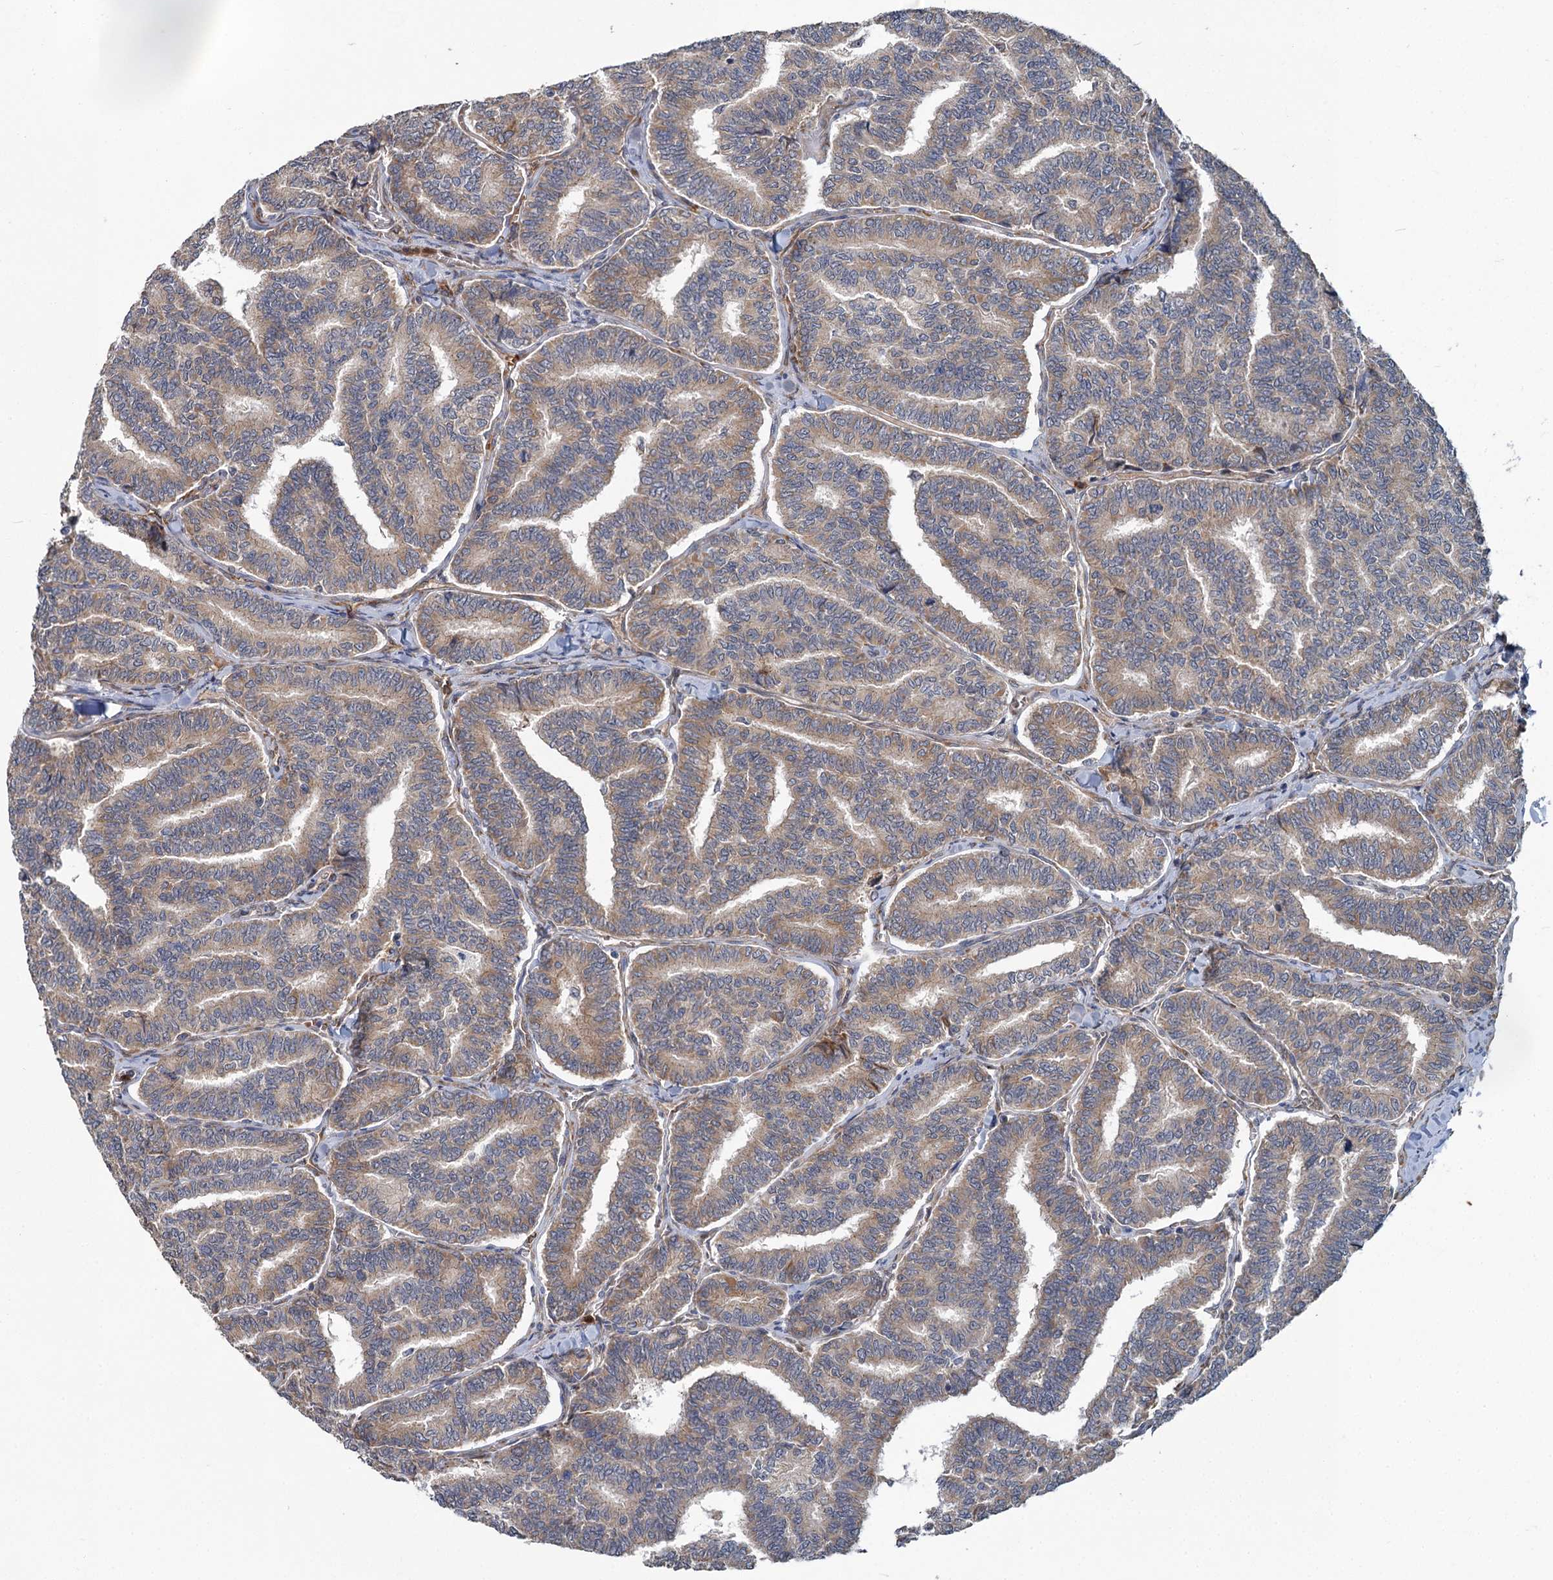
{"staining": {"intensity": "moderate", "quantity": ">75%", "location": "cytoplasmic/membranous"}, "tissue": "thyroid cancer", "cell_type": "Tumor cells", "image_type": "cancer", "snomed": [{"axis": "morphology", "description": "Papillary adenocarcinoma, NOS"}, {"axis": "topography", "description": "Thyroid gland"}], "caption": "Protein staining of thyroid papillary adenocarcinoma tissue demonstrates moderate cytoplasmic/membranous staining in approximately >75% of tumor cells.", "gene": "APBA2", "patient": {"sex": "female", "age": 35}}